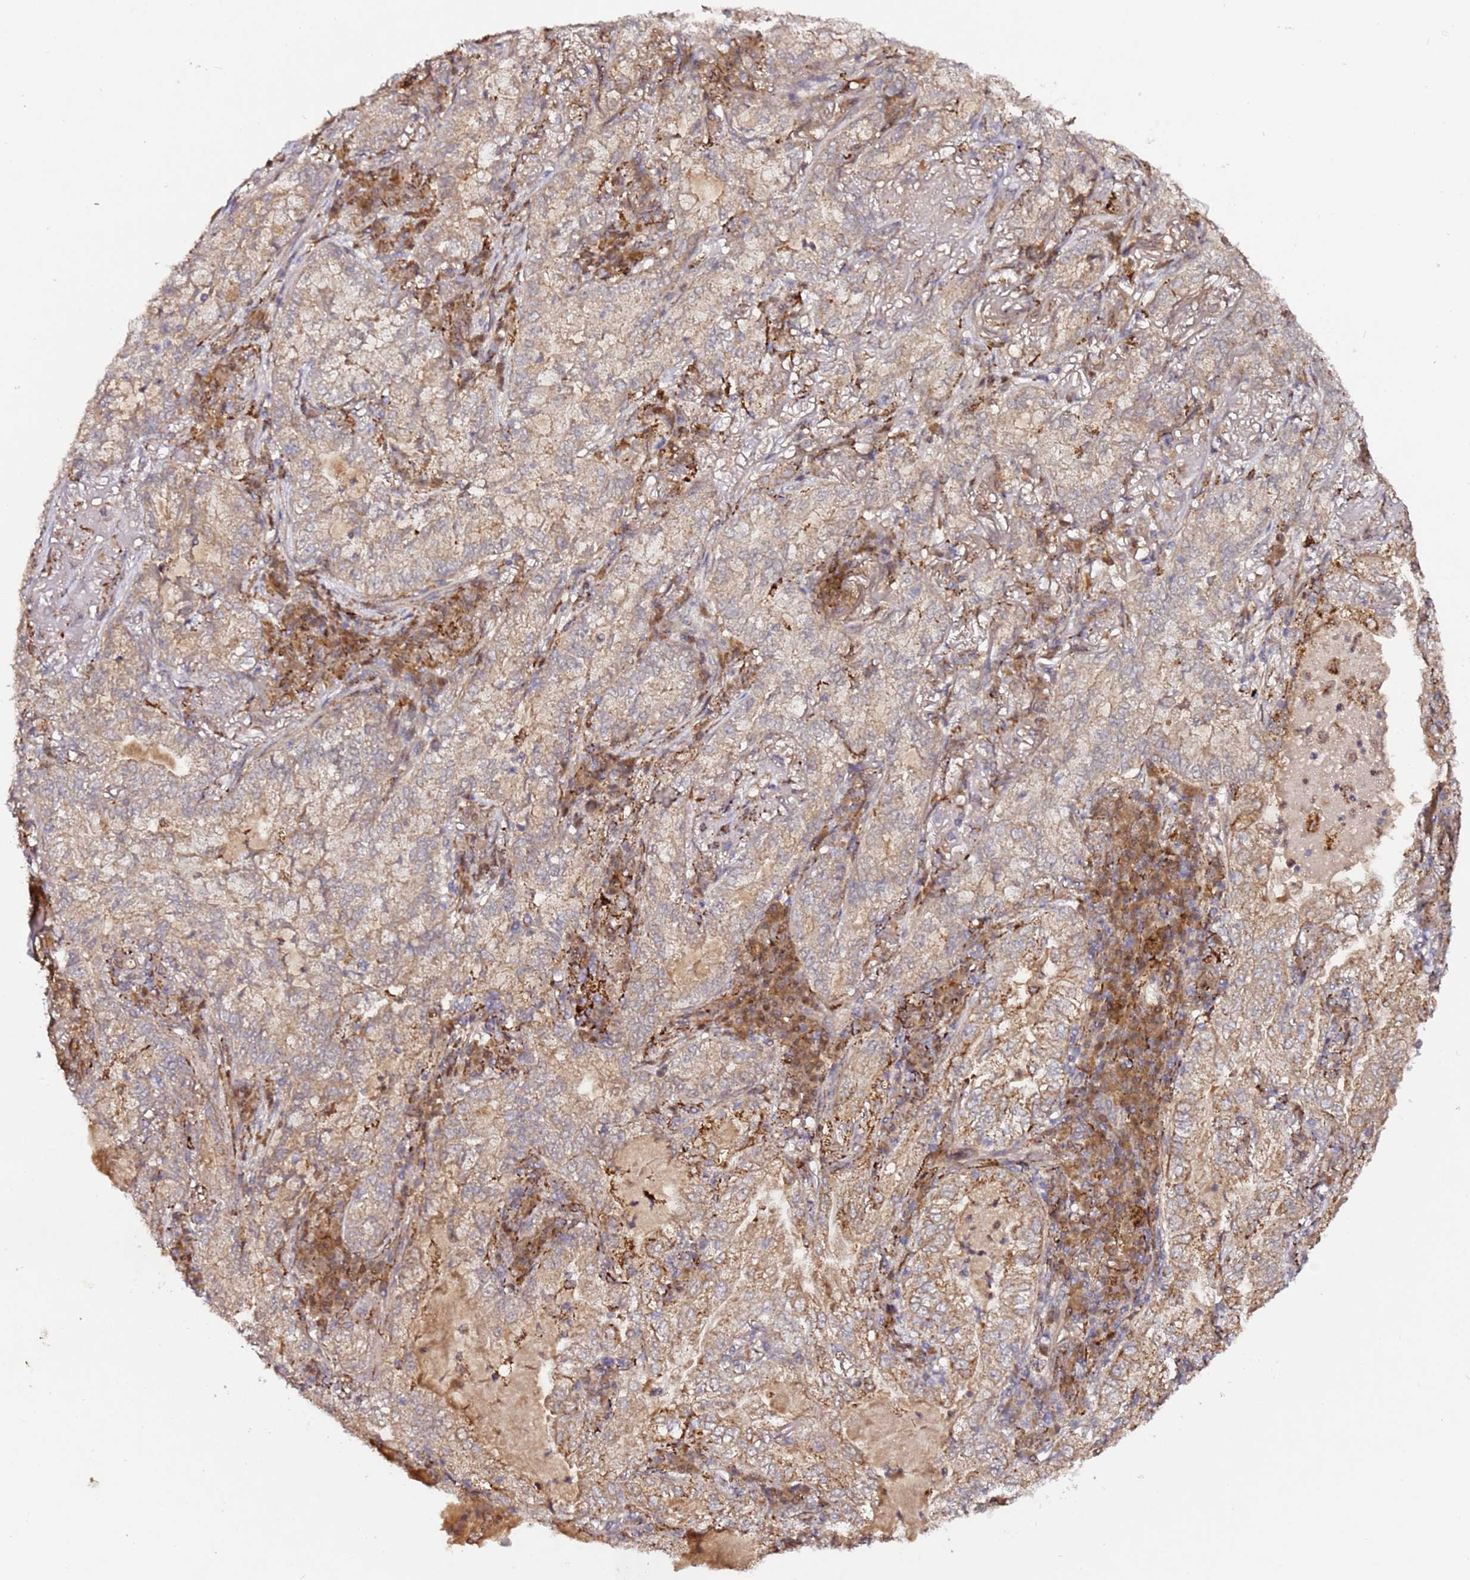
{"staining": {"intensity": "weak", "quantity": ">75%", "location": "cytoplasmic/membranous"}, "tissue": "lung cancer", "cell_type": "Tumor cells", "image_type": "cancer", "snomed": [{"axis": "morphology", "description": "Adenocarcinoma, NOS"}, {"axis": "topography", "description": "Lung"}], "caption": "Human lung adenocarcinoma stained for a protein (brown) exhibits weak cytoplasmic/membranous positive positivity in about >75% of tumor cells.", "gene": "ALG11", "patient": {"sex": "female", "age": 73}}